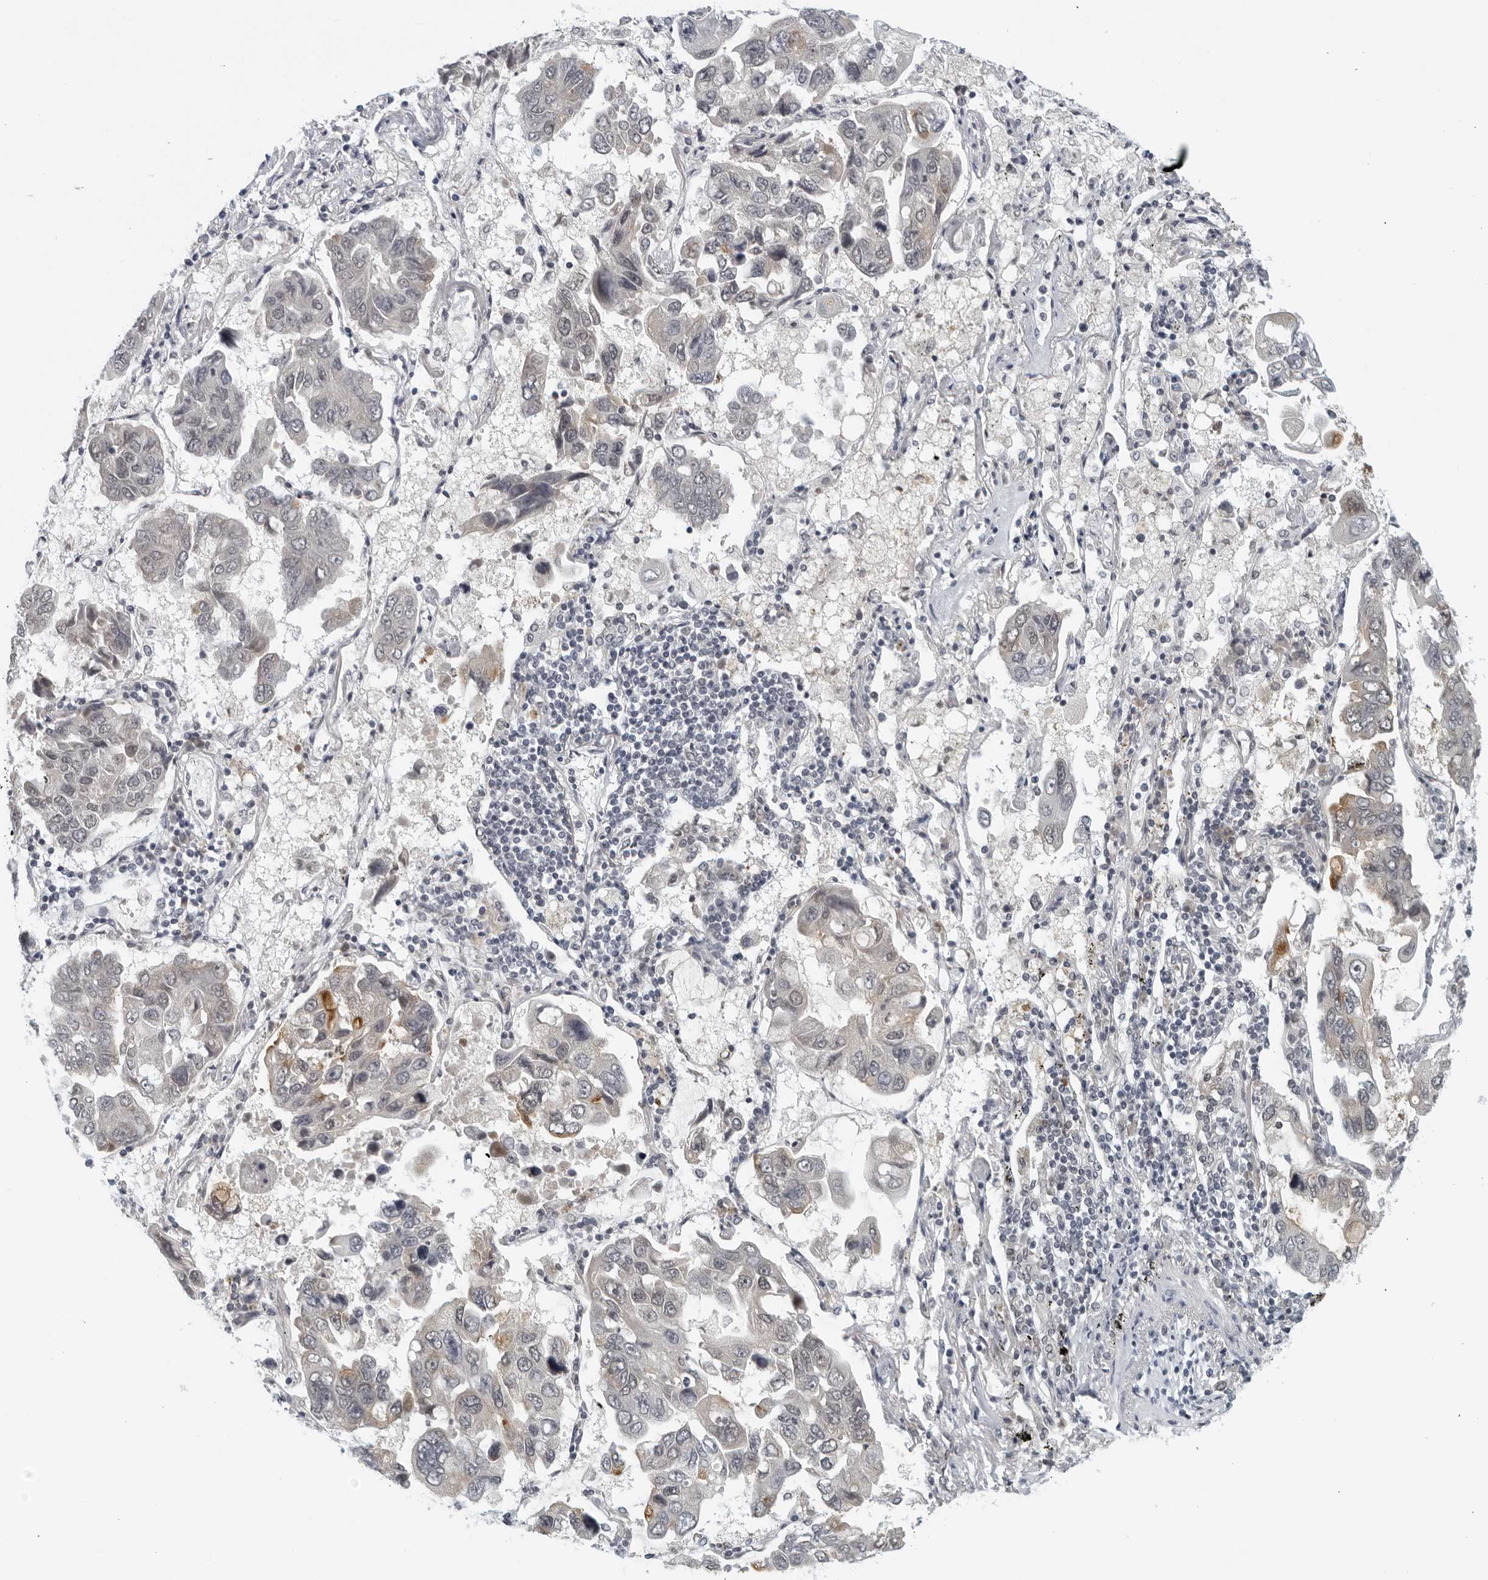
{"staining": {"intensity": "negative", "quantity": "none", "location": "none"}, "tissue": "lung cancer", "cell_type": "Tumor cells", "image_type": "cancer", "snomed": [{"axis": "morphology", "description": "Adenocarcinoma, NOS"}, {"axis": "topography", "description": "Lung"}], "caption": "Immunohistochemical staining of lung cancer (adenocarcinoma) displays no significant expression in tumor cells.", "gene": "RC3H1", "patient": {"sex": "male", "age": 64}}